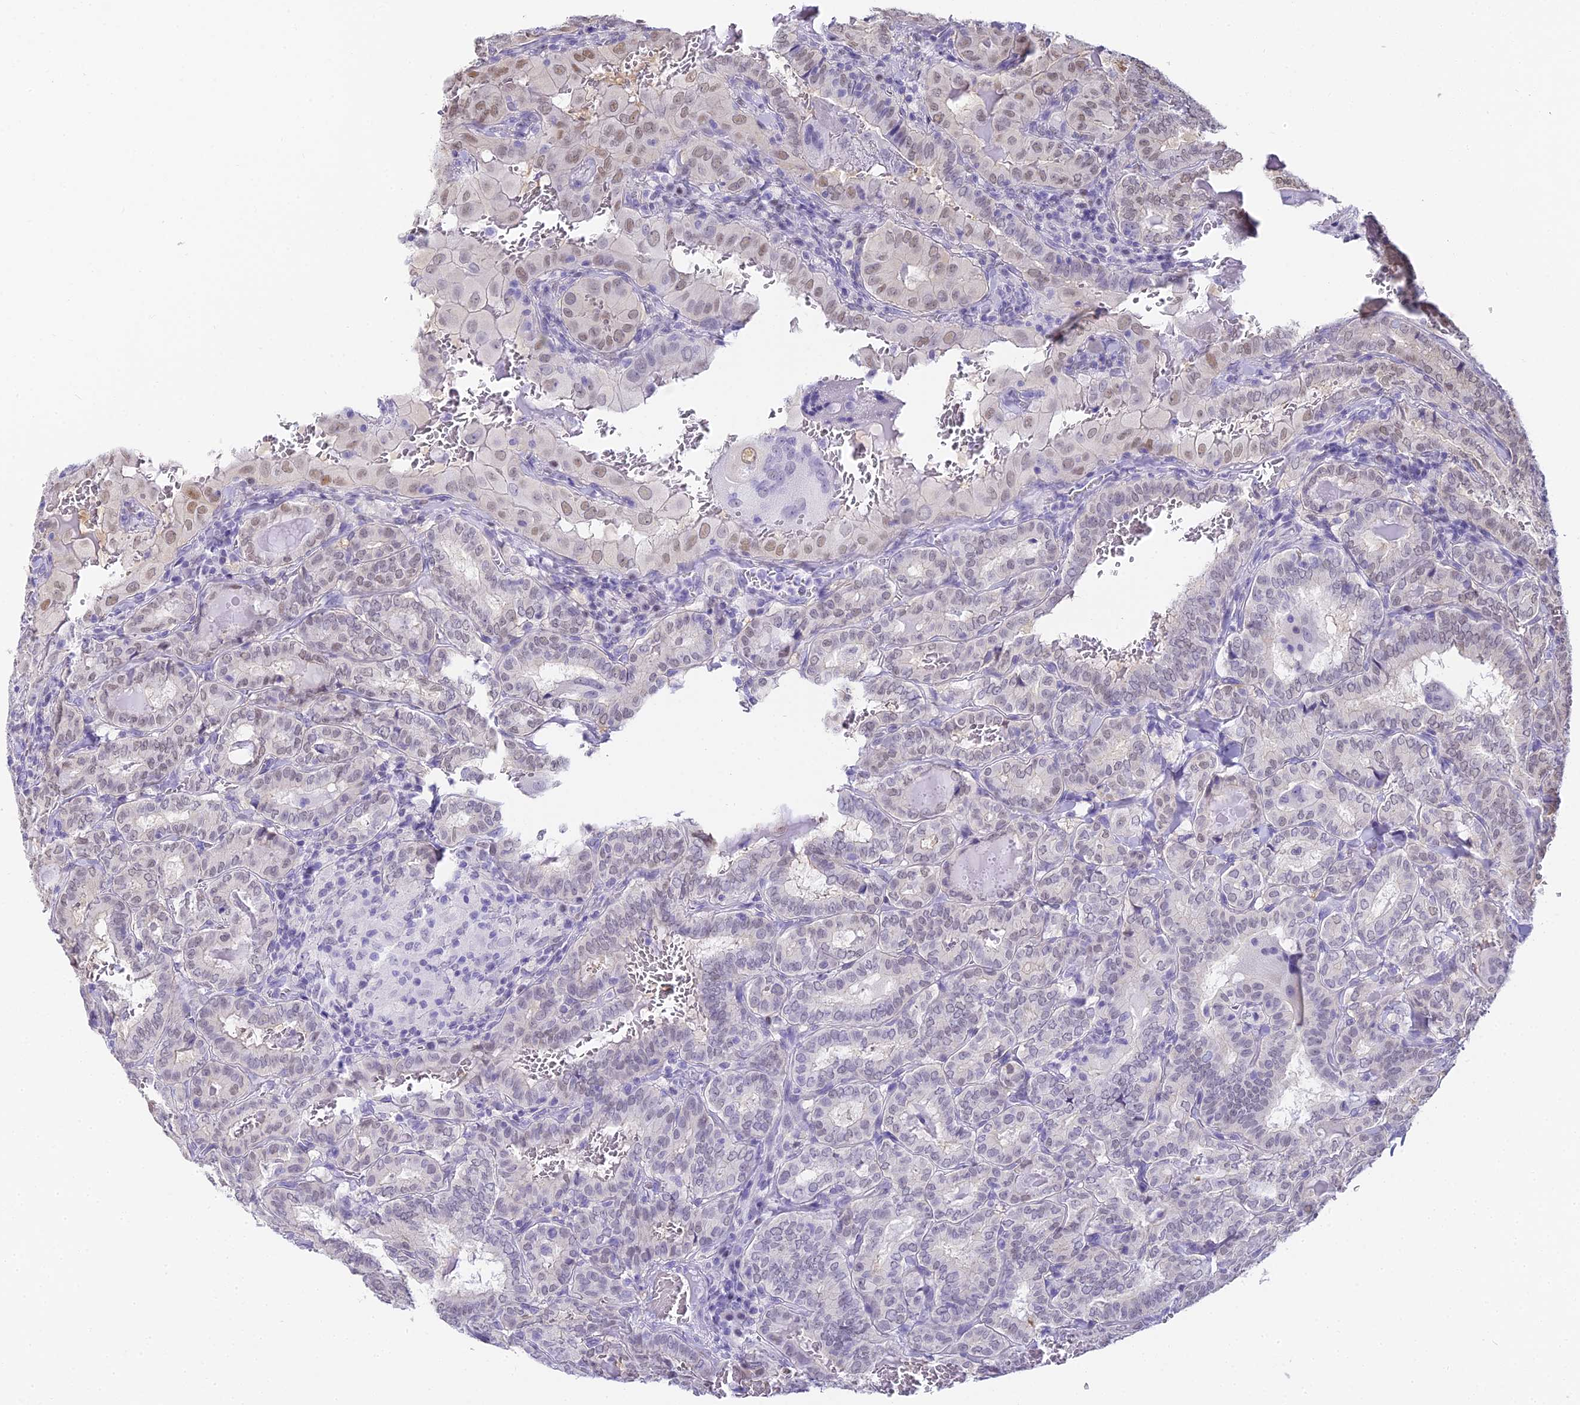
{"staining": {"intensity": "weak", "quantity": "25%-75%", "location": "nuclear"}, "tissue": "thyroid cancer", "cell_type": "Tumor cells", "image_type": "cancer", "snomed": [{"axis": "morphology", "description": "Papillary adenocarcinoma, NOS"}, {"axis": "topography", "description": "Thyroid gland"}], "caption": "An immunohistochemistry (IHC) micrograph of neoplastic tissue is shown. Protein staining in brown shows weak nuclear positivity in papillary adenocarcinoma (thyroid) within tumor cells. The staining was performed using DAB (3,3'-diaminobenzidine), with brown indicating positive protein expression. Nuclei are stained blue with hematoxylin.", "gene": "ABHD14A-ACY1", "patient": {"sex": "female", "age": 72}}